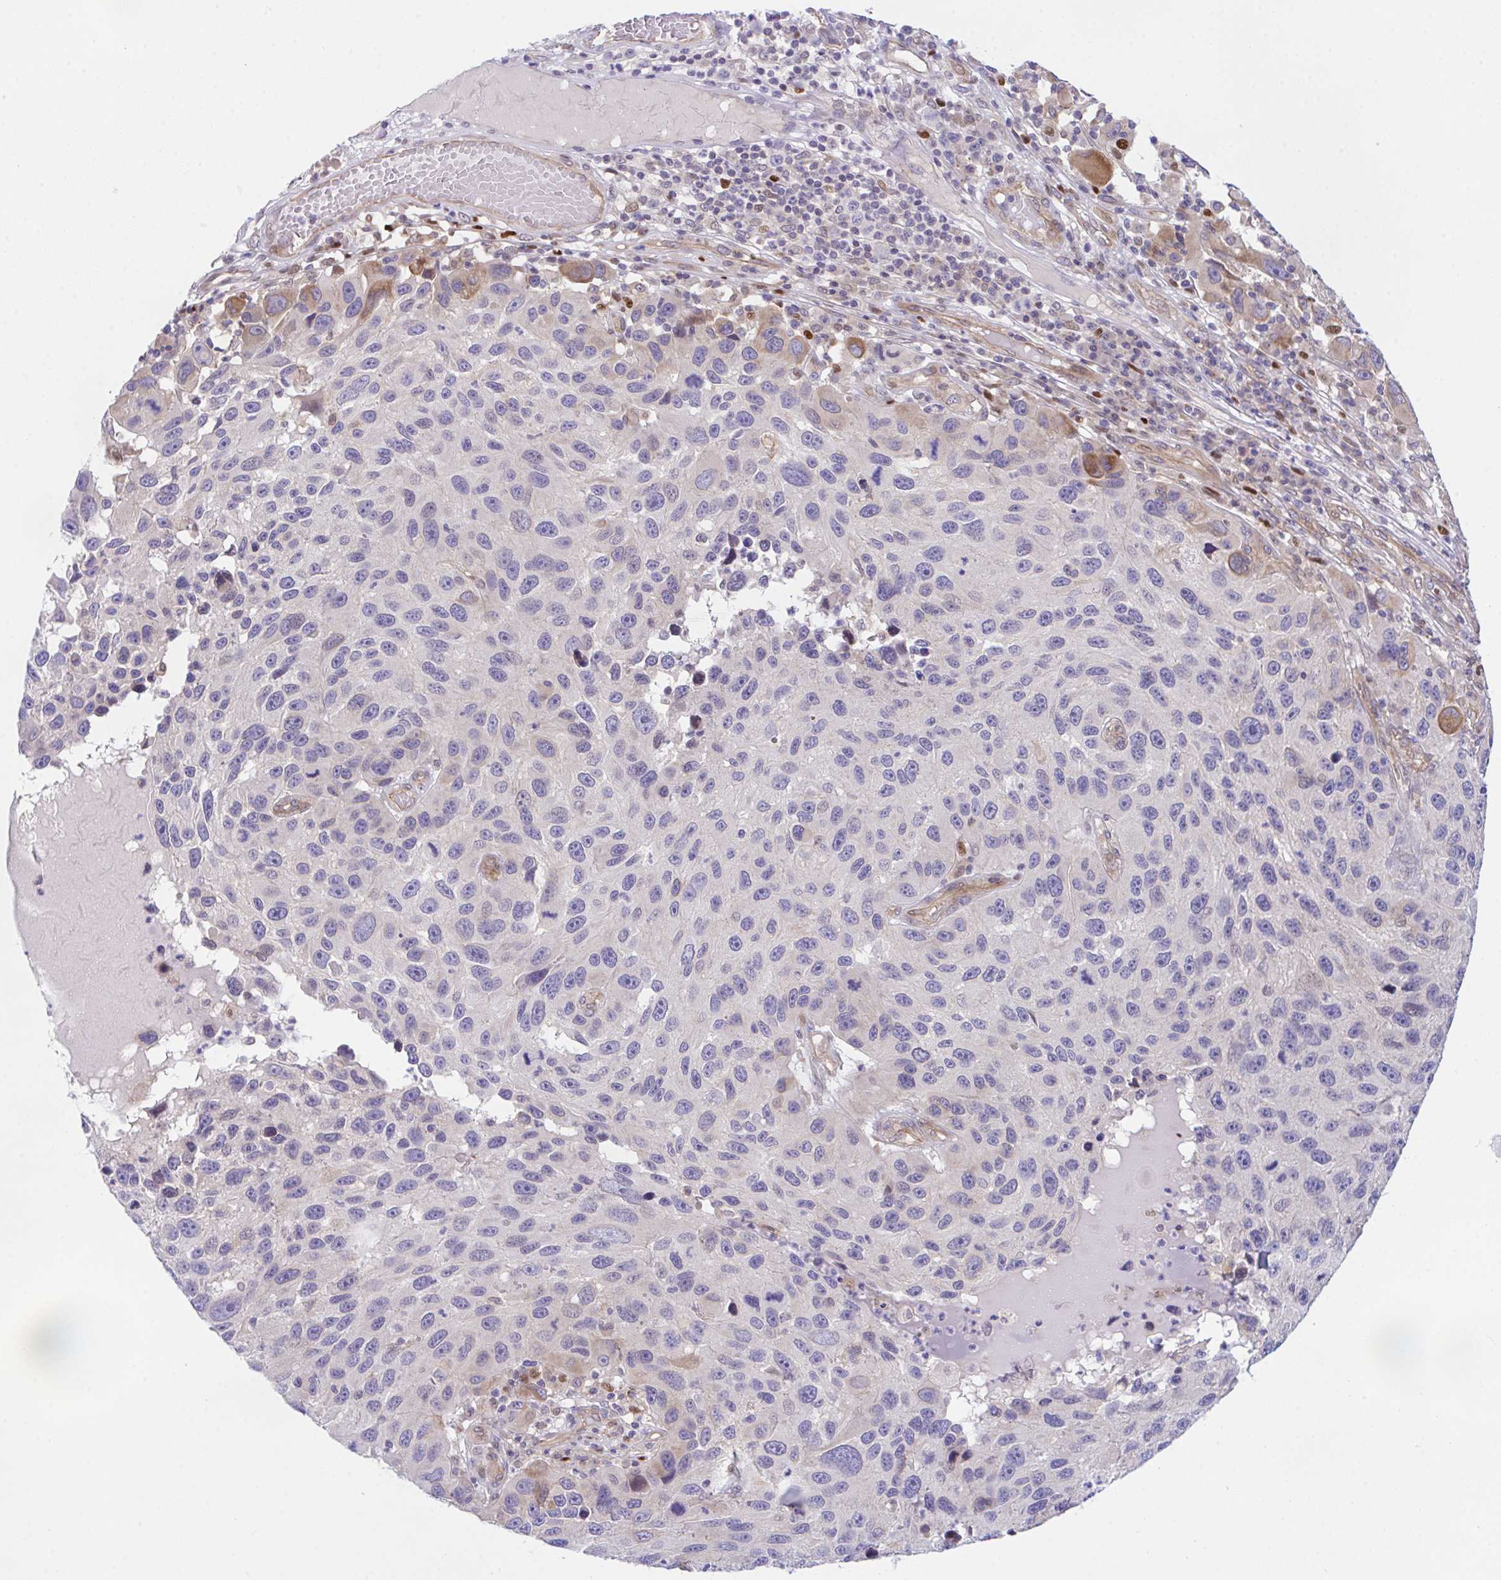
{"staining": {"intensity": "moderate", "quantity": "<25%", "location": "cytoplasmic/membranous"}, "tissue": "melanoma", "cell_type": "Tumor cells", "image_type": "cancer", "snomed": [{"axis": "morphology", "description": "Malignant melanoma, NOS"}, {"axis": "topography", "description": "Skin"}], "caption": "There is low levels of moderate cytoplasmic/membranous expression in tumor cells of melanoma, as demonstrated by immunohistochemical staining (brown color).", "gene": "ZBED3", "patient": {"sex": "male", "age": 53}}